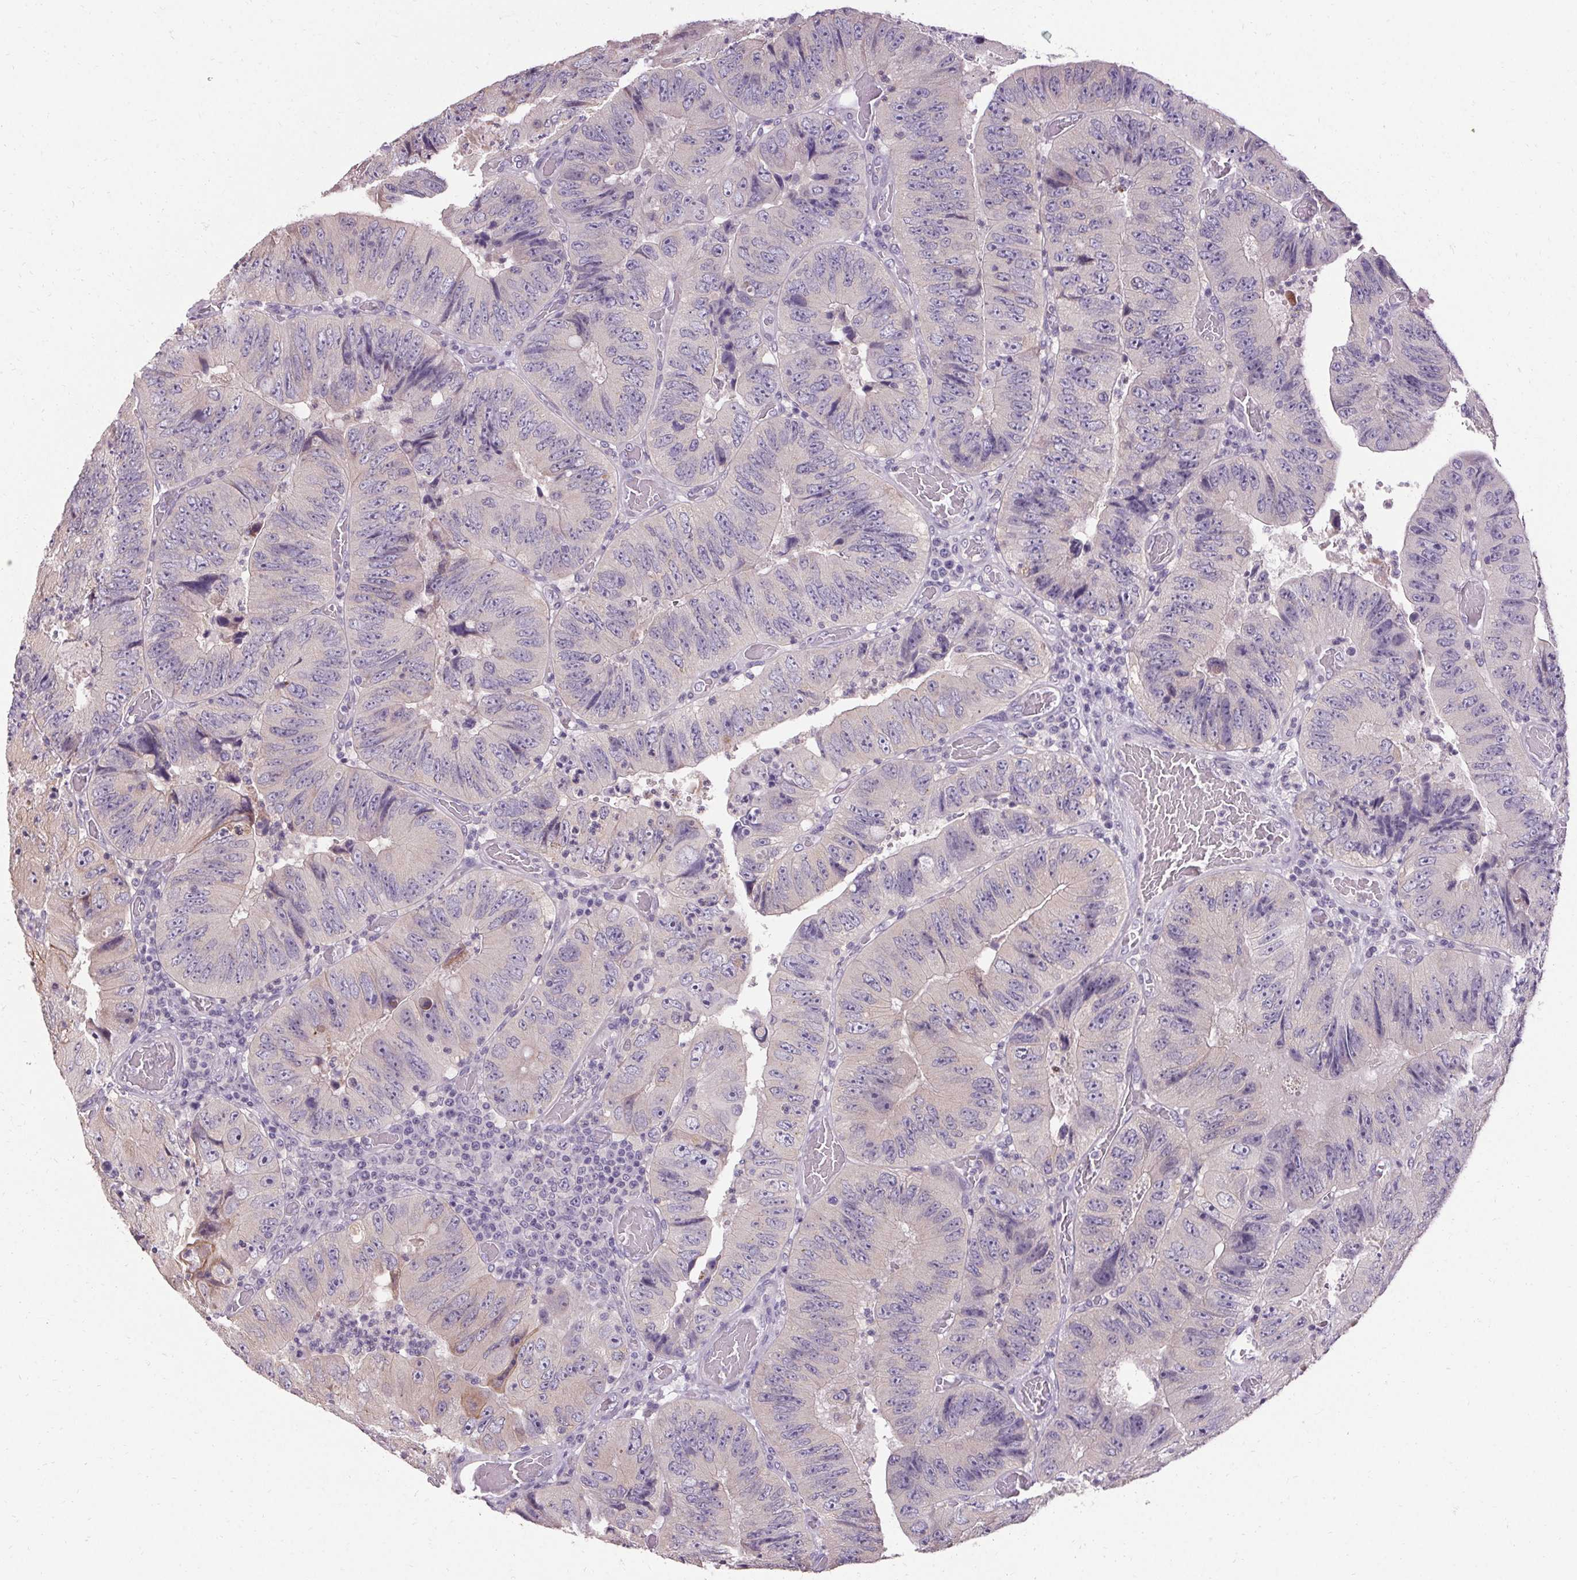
{"staining": {"intensity": "weak", "quantity": "<25%", "location": "cytoplasmic/membranous"}, "tissue": "colorectal cancer", "cell_type": "Tumor cells", "image_type": "cancer", "snomed": [{"axis": "morphology", "description": "Adenocarcinoma, NOS"}, {"axis": "topography", "description": "Colon"}], "caption": "Micrograph shows no significant protein positivity in tumor cells of adenocarcinoma (colorectal).", "gene": "HSD17B3", "patient": {"sex": "female", "age": 84}}